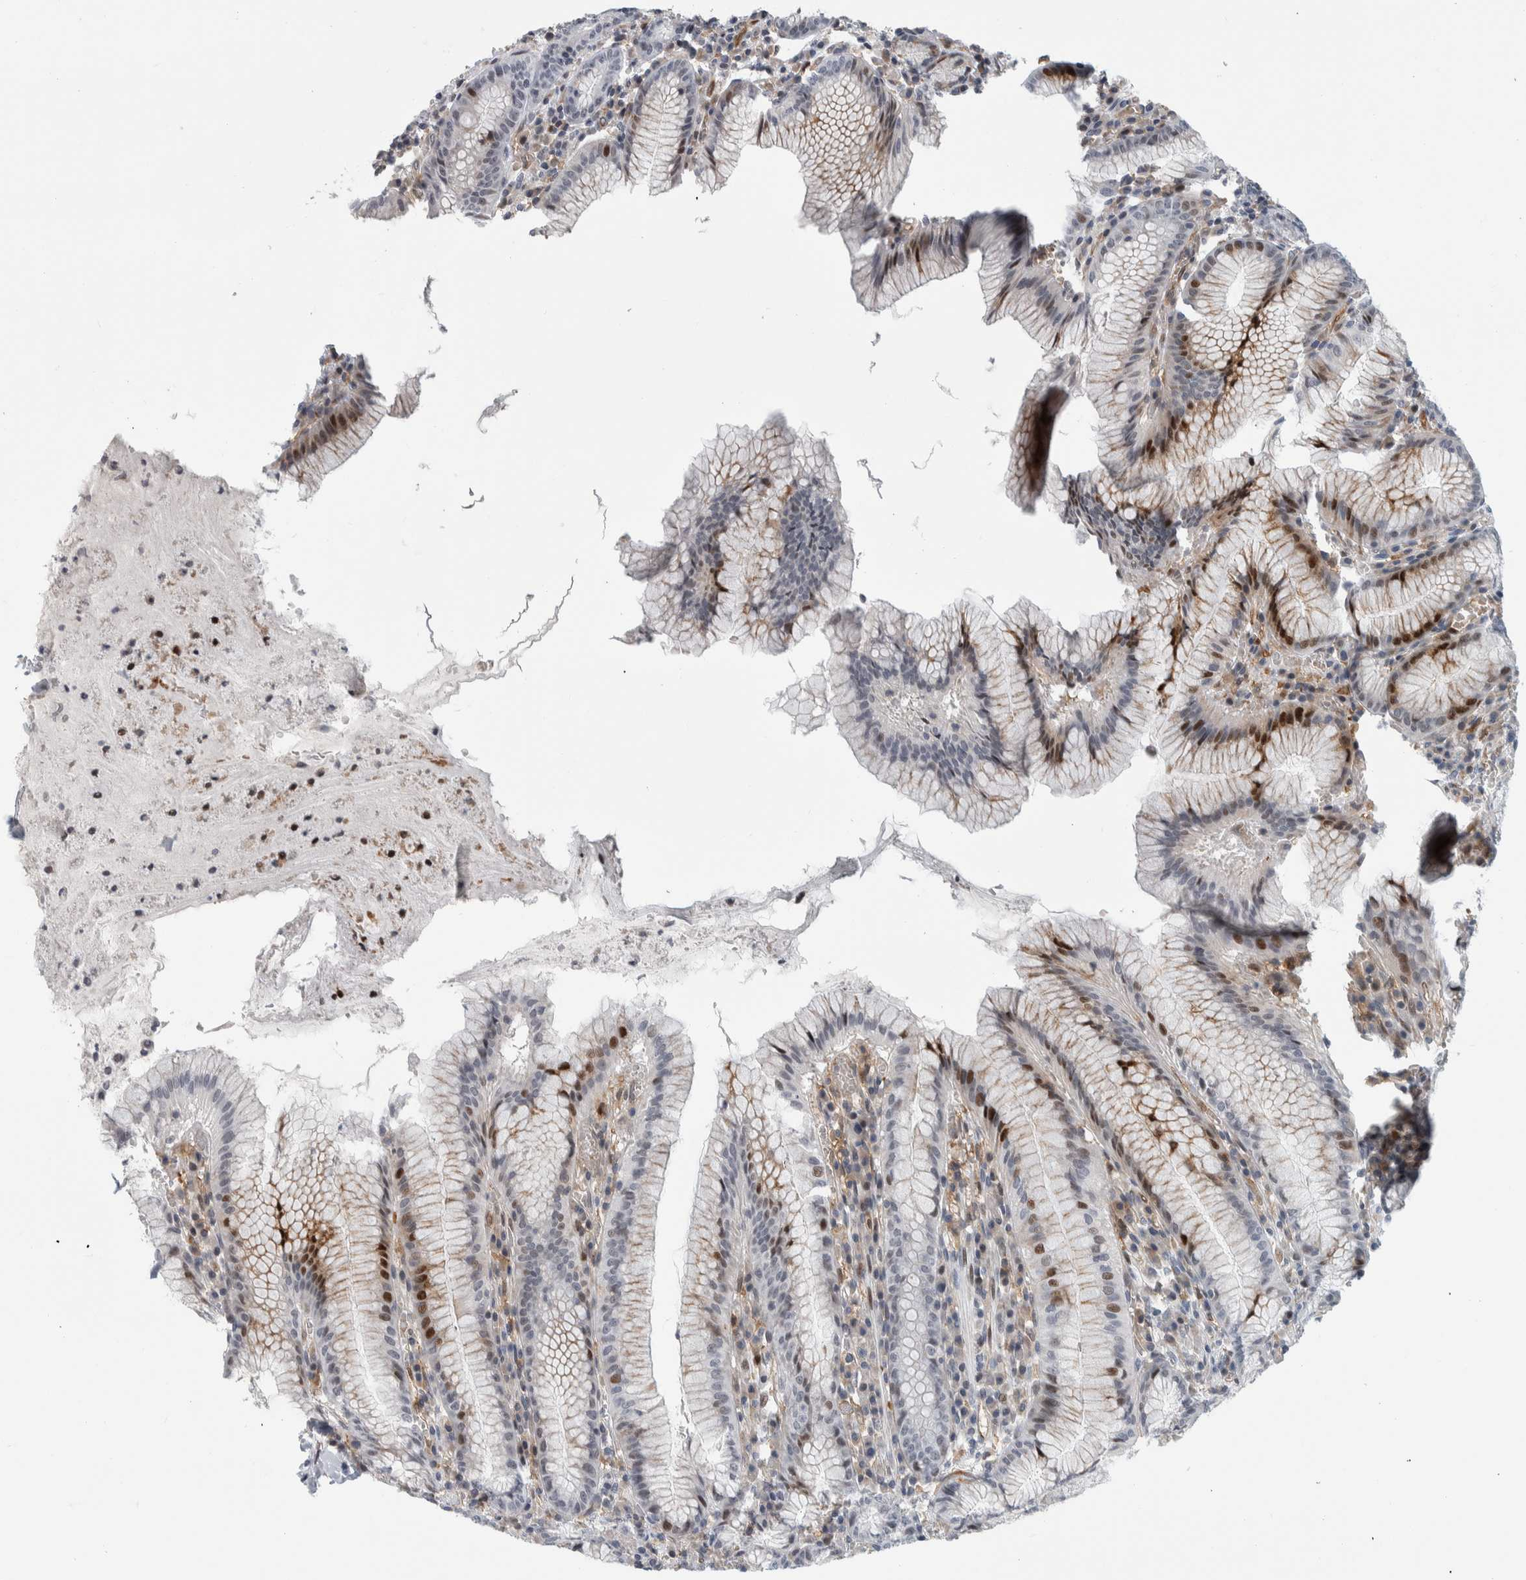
{"staining": {"intensity": "strong", "quantity": "<25%", "location": "nuclear"}, "tissue": "stomach", "cell_type": "Glandular cells", "image_type": "normal", "snomed": [{"axis": "morphology", "description": "Normal tissue, NOS"}, {"axis": "topography", "description": "Stomach"}], "caption": "High-power microscopy captured an IHC micrograph of unremarkable stomach, revealing strong nuclear expression in about <25% of glandular cells.", "gene": "MSL1", "patient": {"sex": "male", "age": 55}}